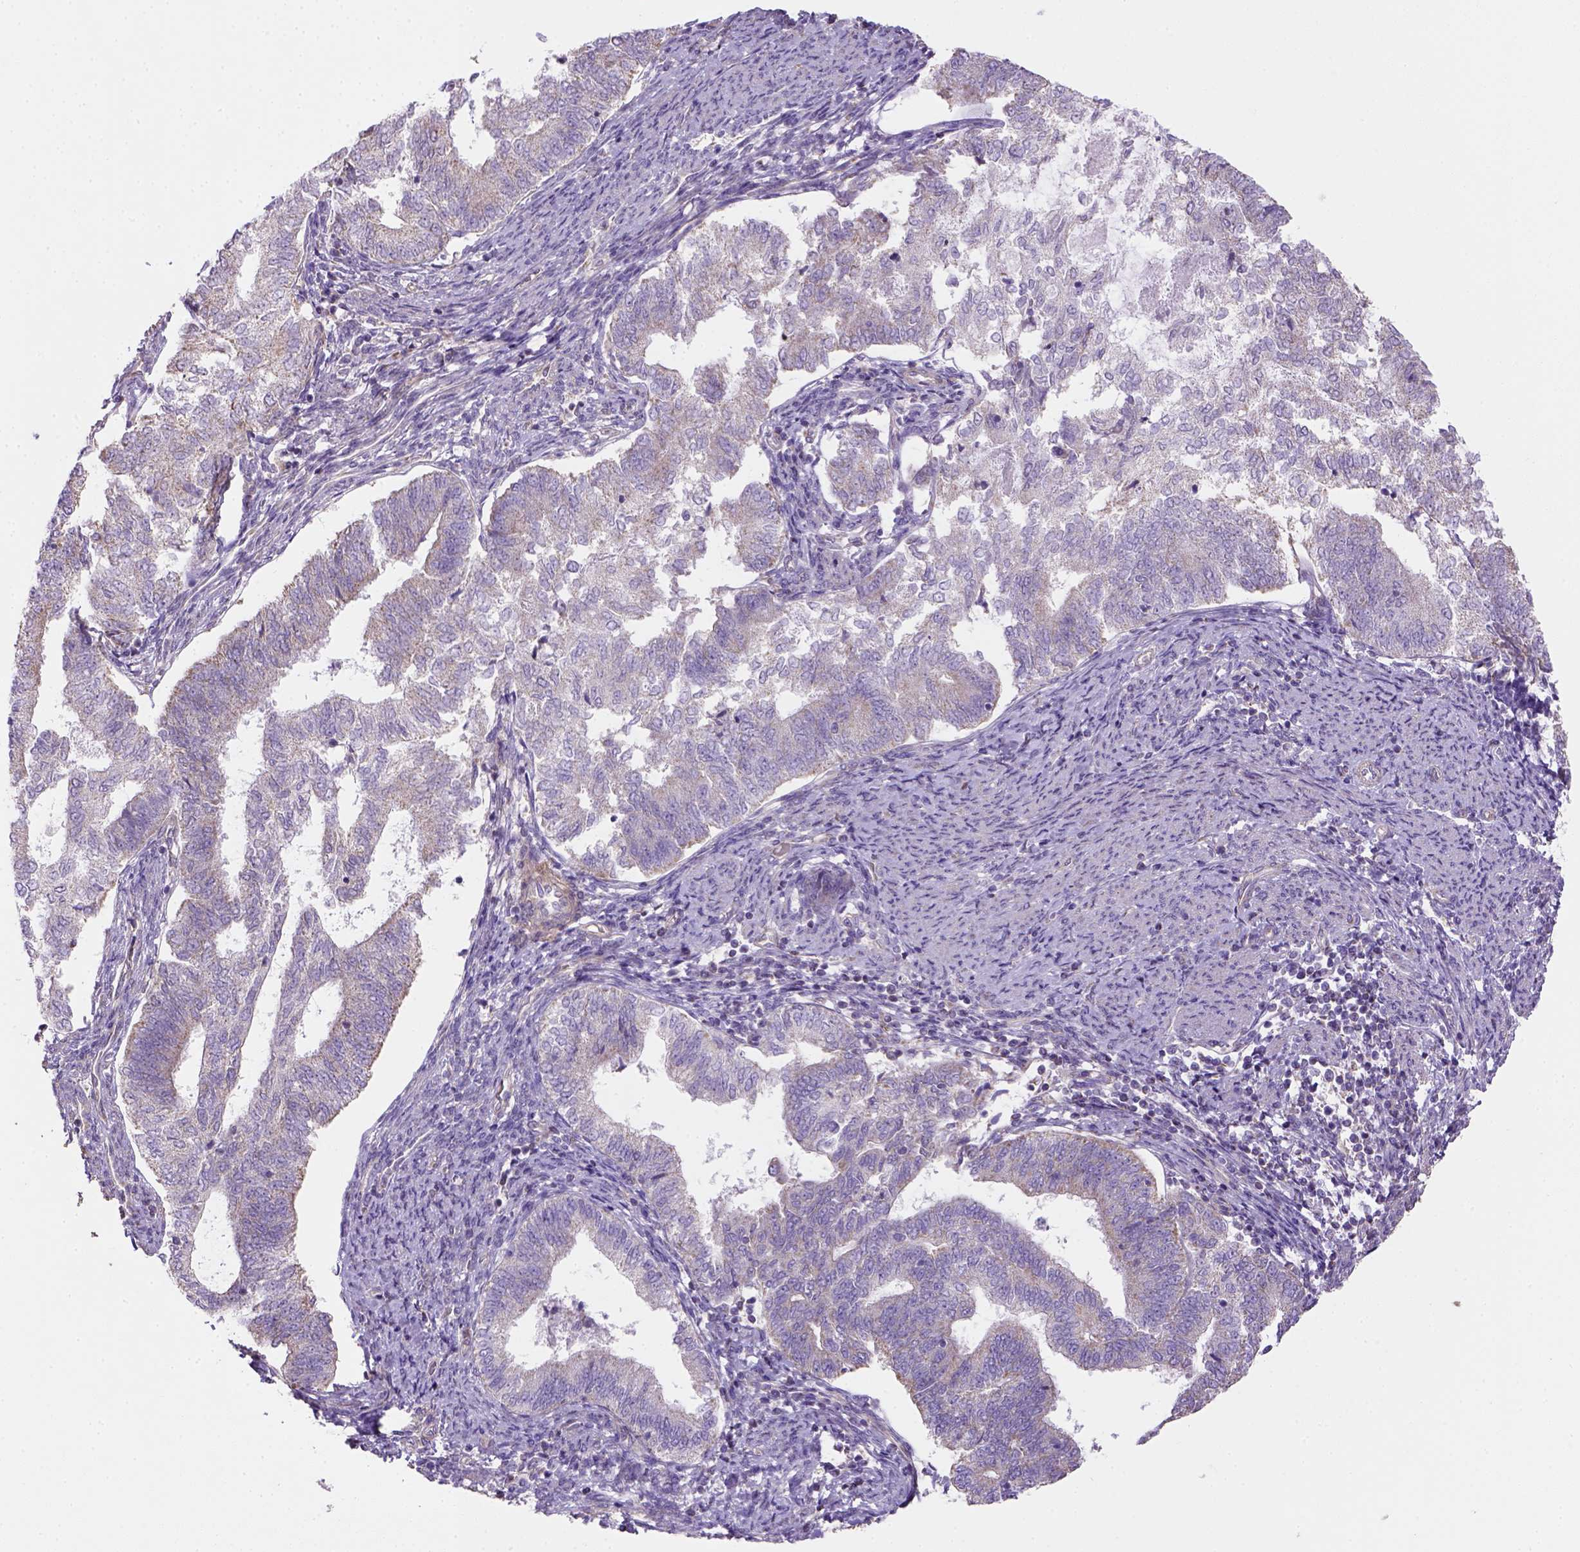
{"staining": {"intensity": "negative", "quantity": "none", "location": "none"}, "tissue": "endometrial cancer", "cell_type": "Tumor cells", "image_type": "cancer", "snomed": [{"axis": "morphology", "description": "Adenocarcinoma, NOS"}, {"axis": "topography", "description": "Endometrium"}], "caption": "Human endometrial adenocarcinoma stained for a protein using immunohistochemistry (IHC) shows no positivity in tumor cells.", "gene": "HTRA1", "patient": {"sex": "female", "age": 65}}